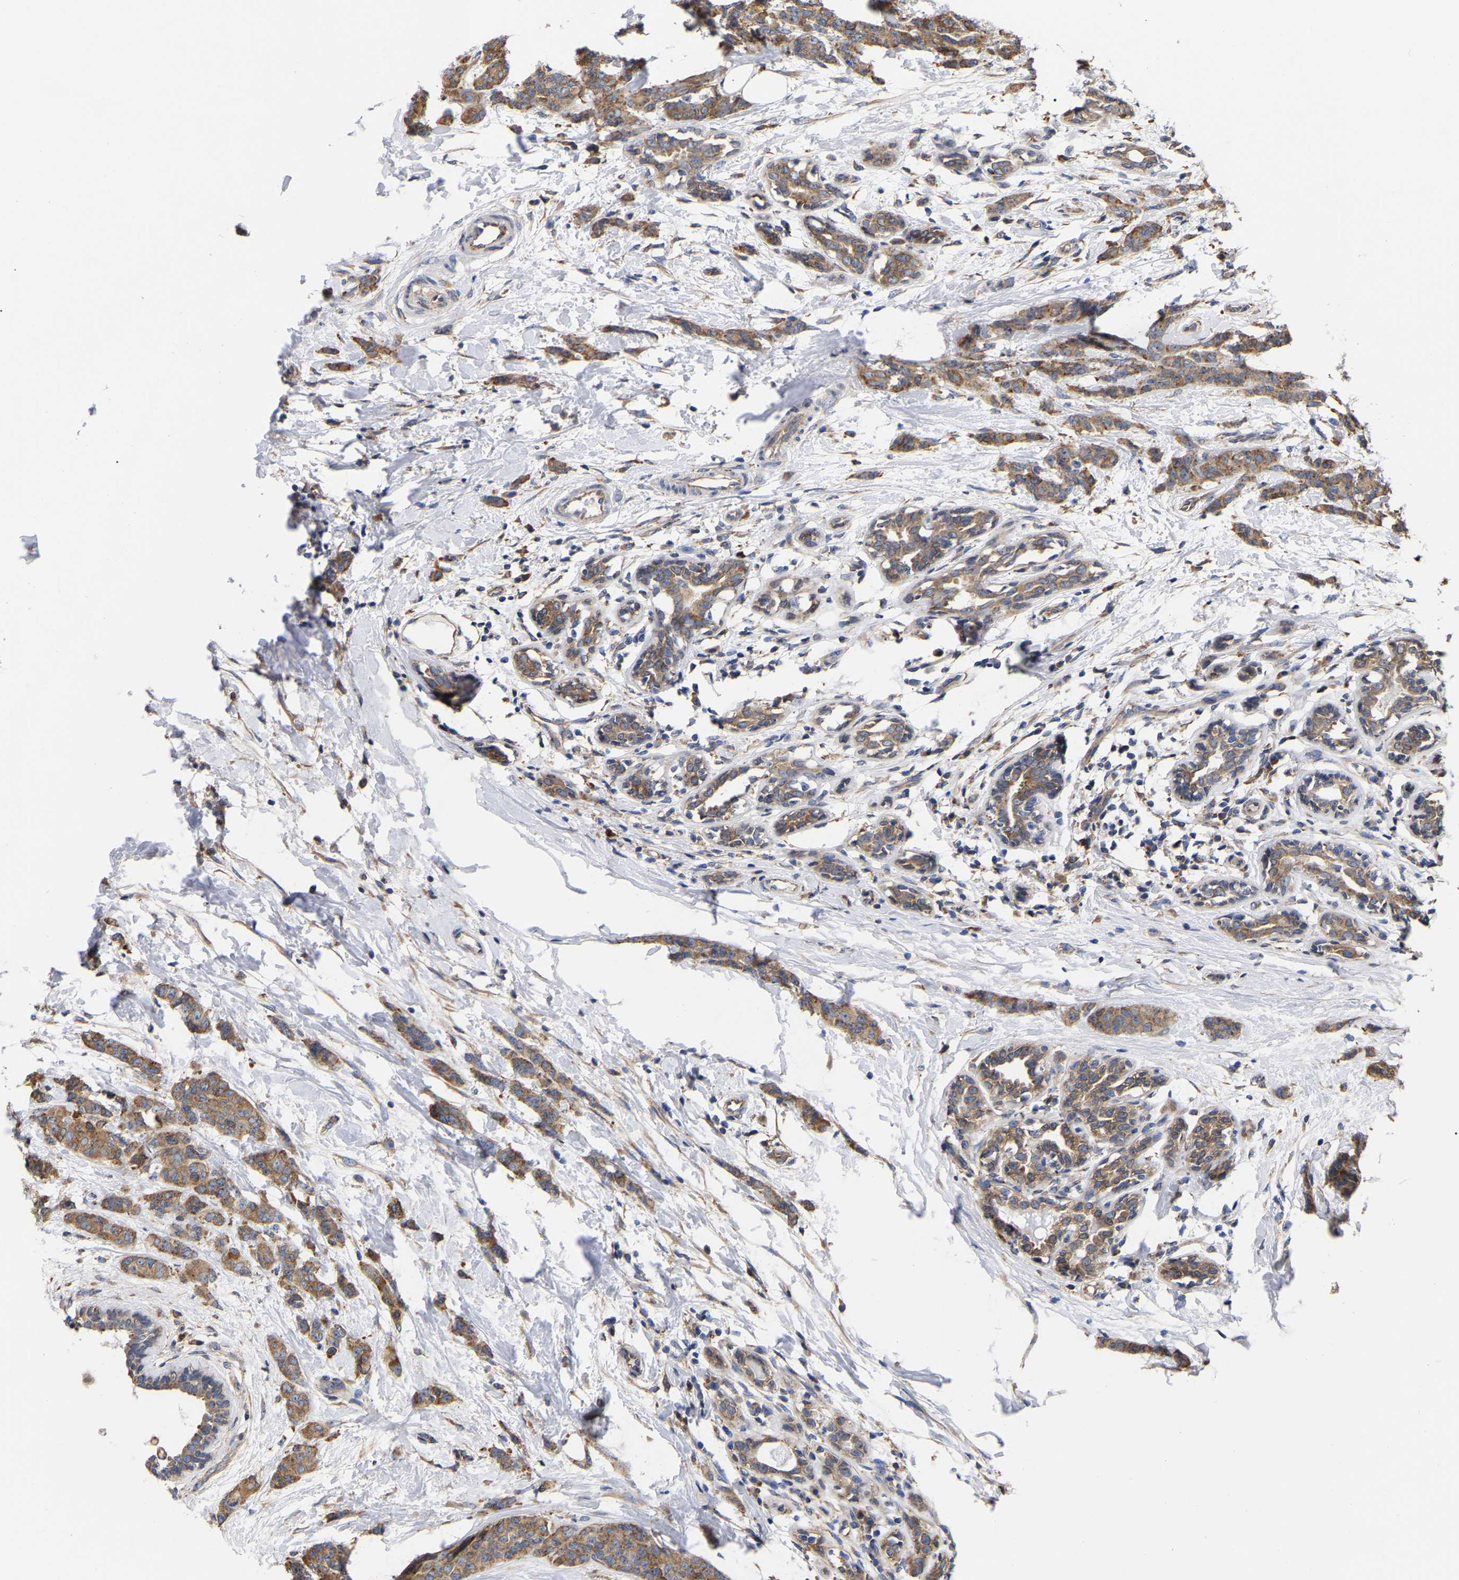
{"staining": {"intensity": "moderate", "quantity": ">75%", "location": "cytoplasmic/membranous"}, "tissue": "breast cancer", "cell_type": "Tumor cells", "image_type": "cancer", "snomed": [{"axis": "morphology", "description": "Normal tissue, NOS"}, {"axis": "morphology", "description": "Duct carcinoma"}, {"axis": "topography", "description": "Breast"}], "caption": "Human intraductal carcinoma (breast) stained for a protein (brown) exhibits moderate cytoplasmic/membranous positive positivity in about >75% of tumor cells.", "gene": "CFAP298", "patient": {"sex": "female", "age": 40}}